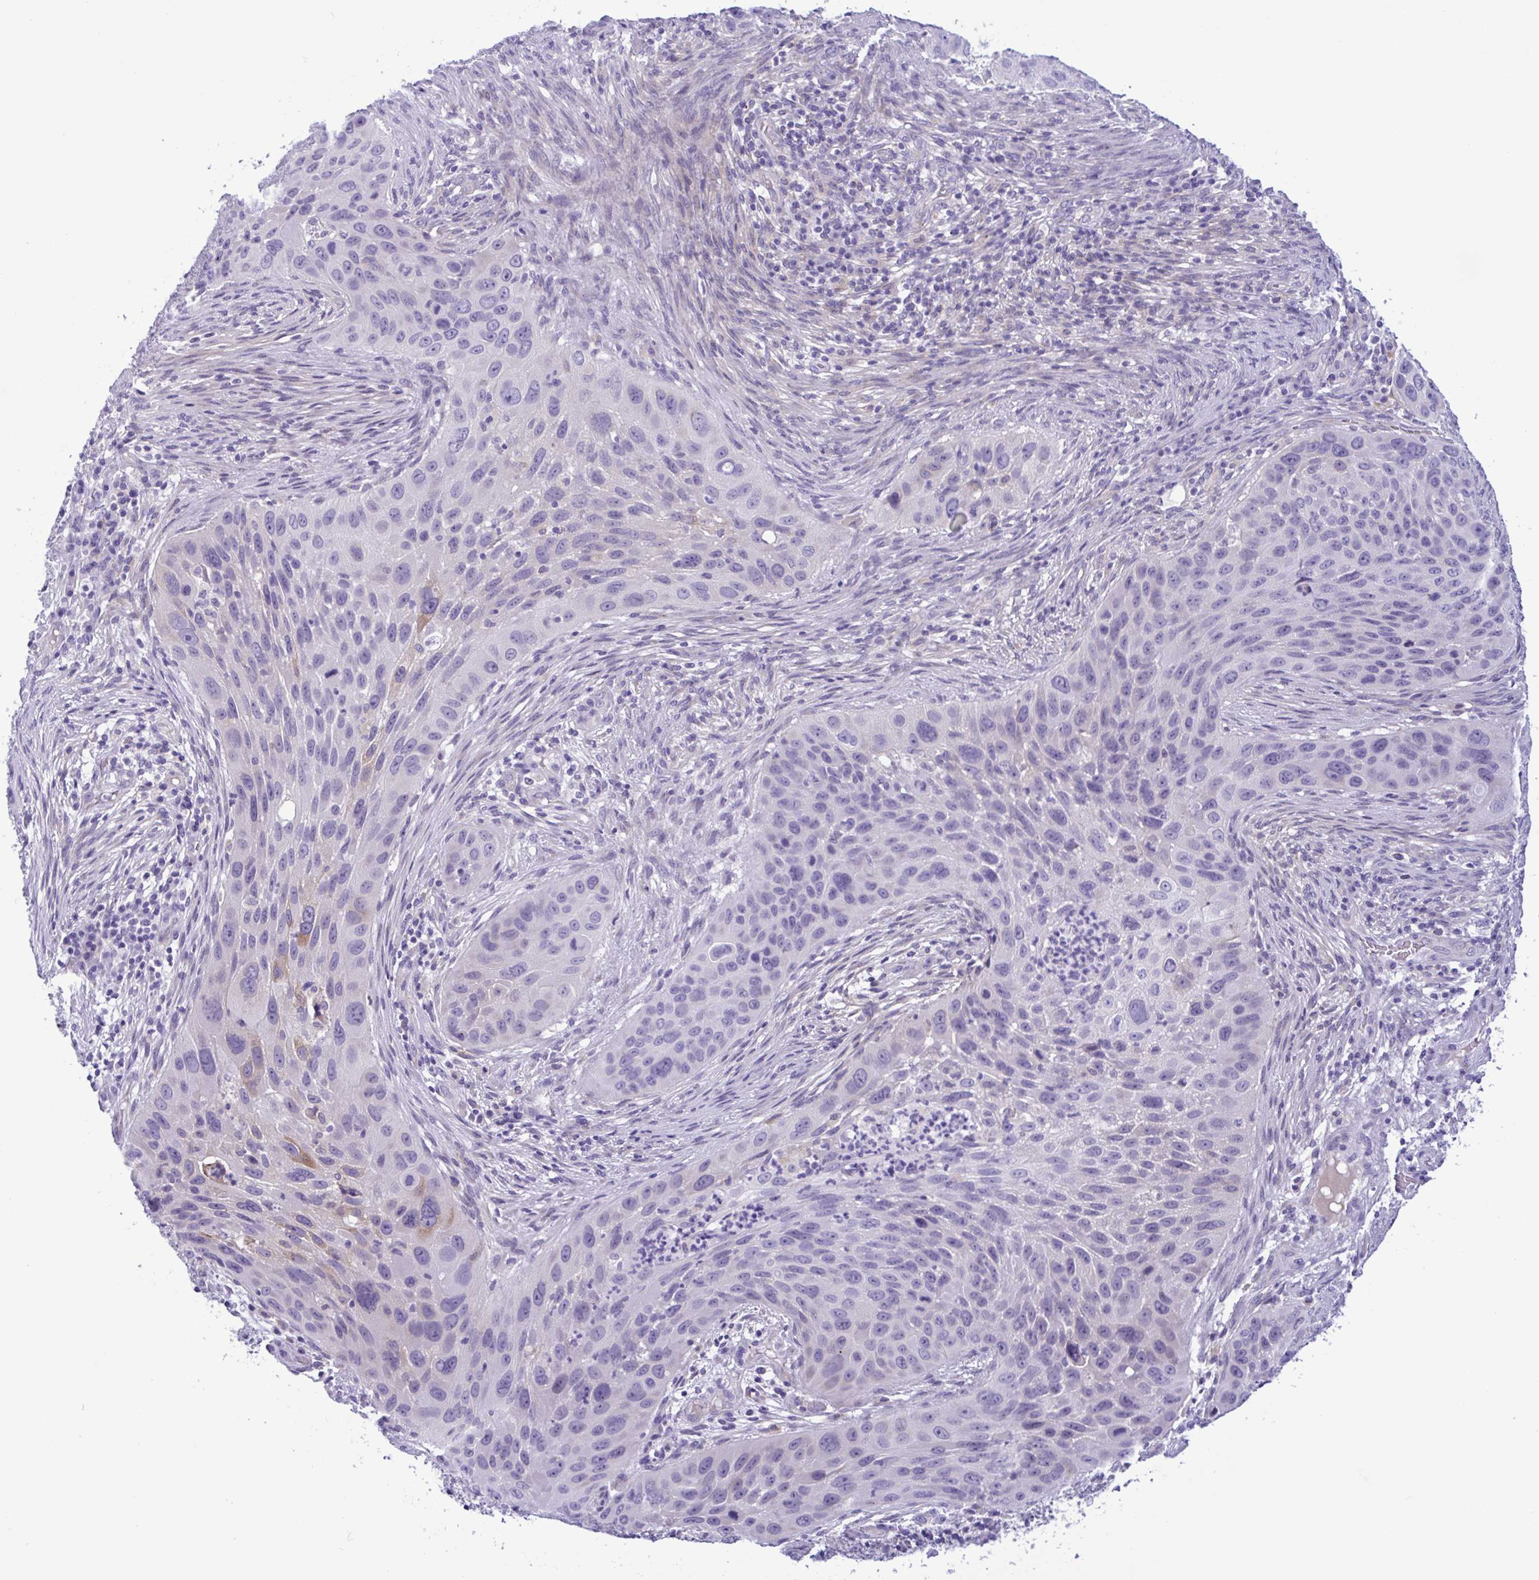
{"staining": {"intensity": "moderate", "quantity": "<25%", "location": "cytoplasmic/membranous"}, "tissue": "lung cancer", "cell_type": "Tumor cells", "image_type": "cancer", "snomed": [{"axis": "morphology", "description": "Squamous cell carcinoma, NOS"}, {"axis": "topography", "description": "Lung"}], "caption": "Immunohistochemistry staining of lung cancer (squamous cell carcinoma), which exhibits low levels of moderate cytoplasmic/membranous staining in approximately <25% of tumor cells indicating moderate cytoplasmic/membranous protein staining. The staining was performed using DAB (3,3'-diaminobenzidine) (brown) for protein detection and nuclei were counterstained in hematoxylin (blue).", "gene": "SREBF1", "patient": {"sex": "male", "age": 63}}